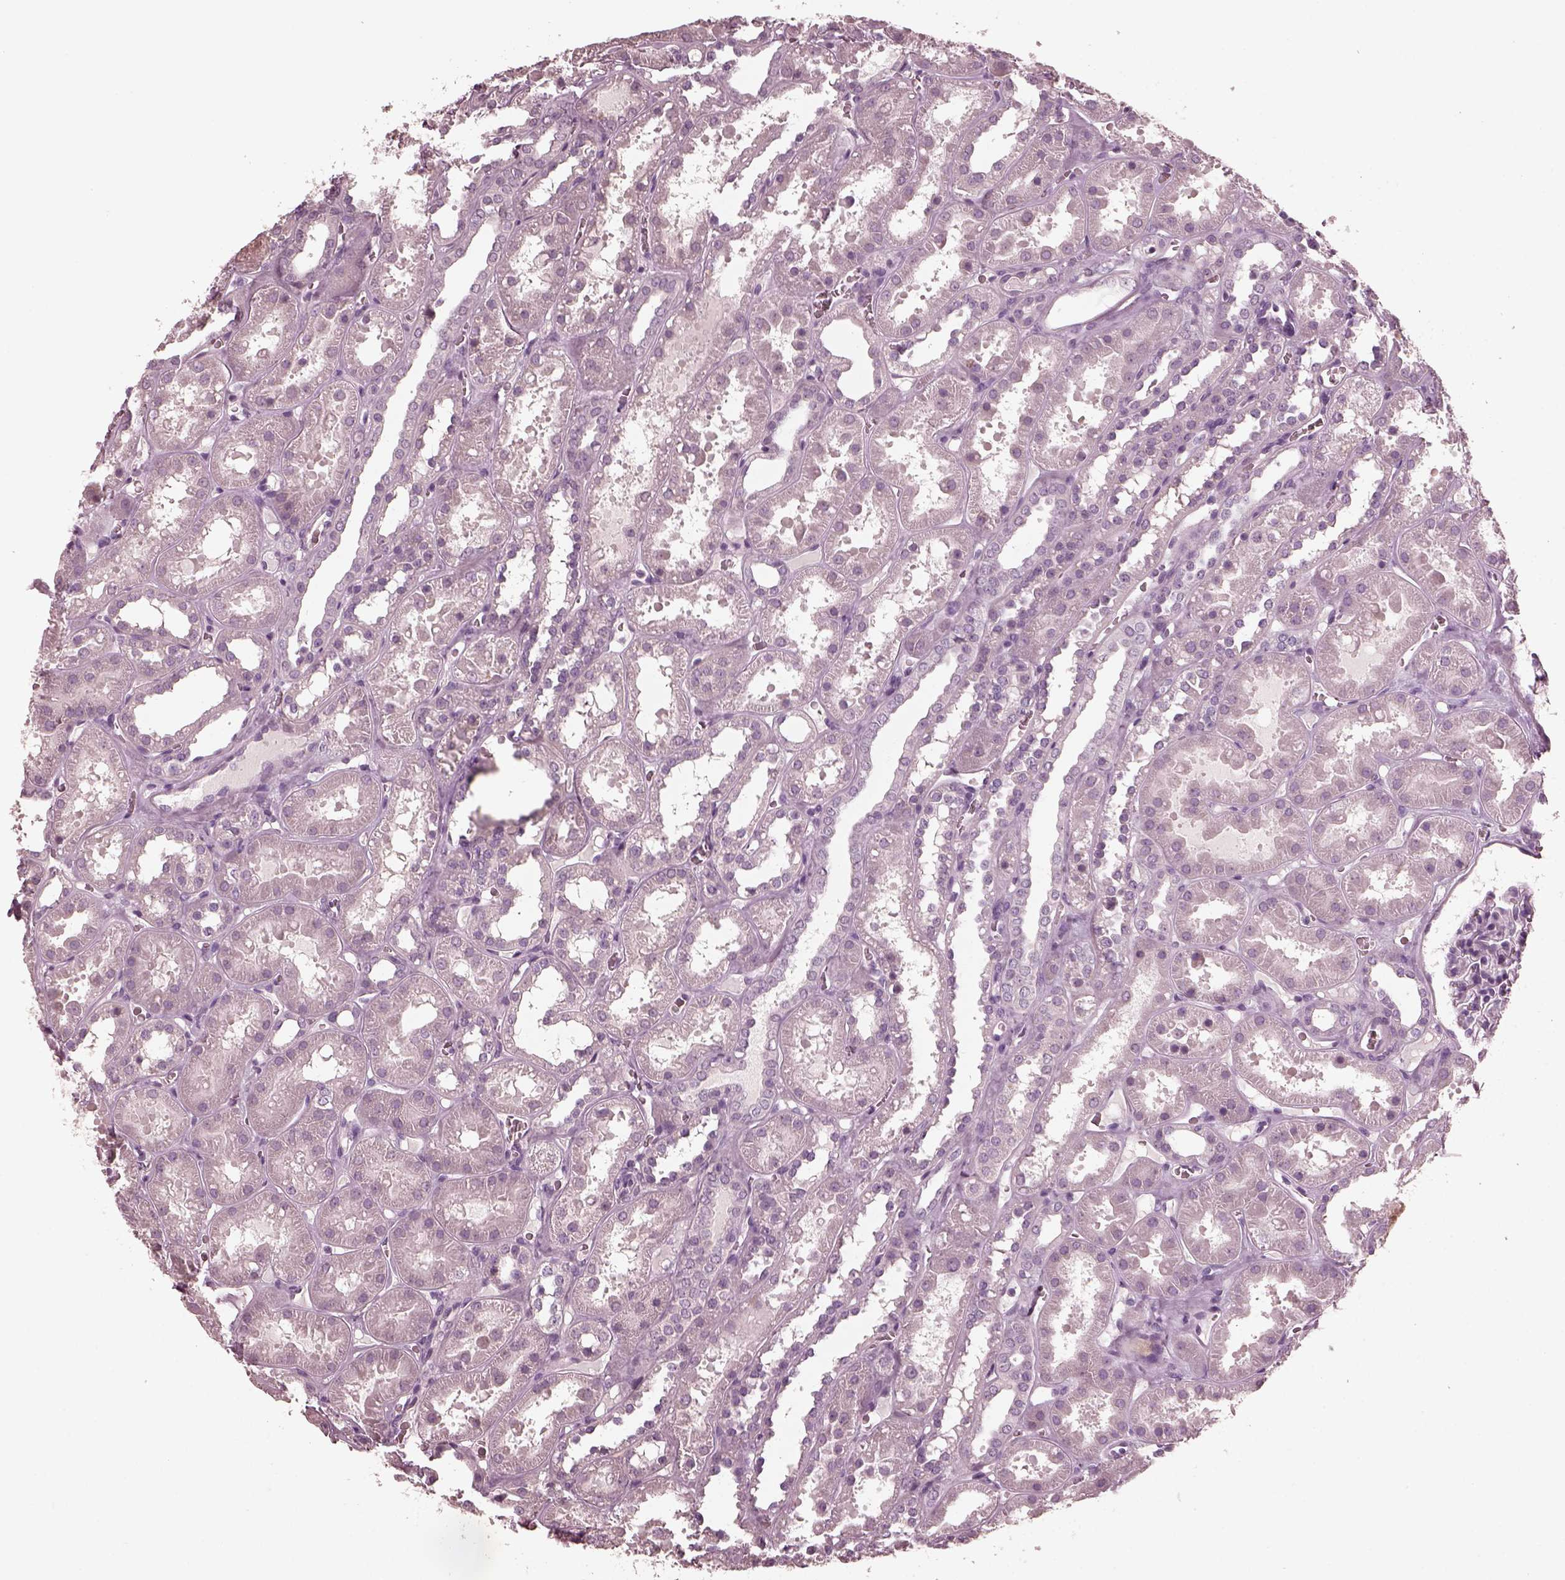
{"staining": {"intensity": "negative", "quantity": "none", "location": "none"}, "tissue": "kidney", "cell_type": "Cells in glomeruli", "image_type": "normal", "snomed": [{"axis": "morphology", "description": "Normal tissue, NOS"}, {"axis": "topography", "description": "Kidney"}], "caption": "This is an IHC image of benign kidney. There is no expression in cells in glomeruli.", "gene": "CGA", "patient": {"sex": "female", "age": 41}}